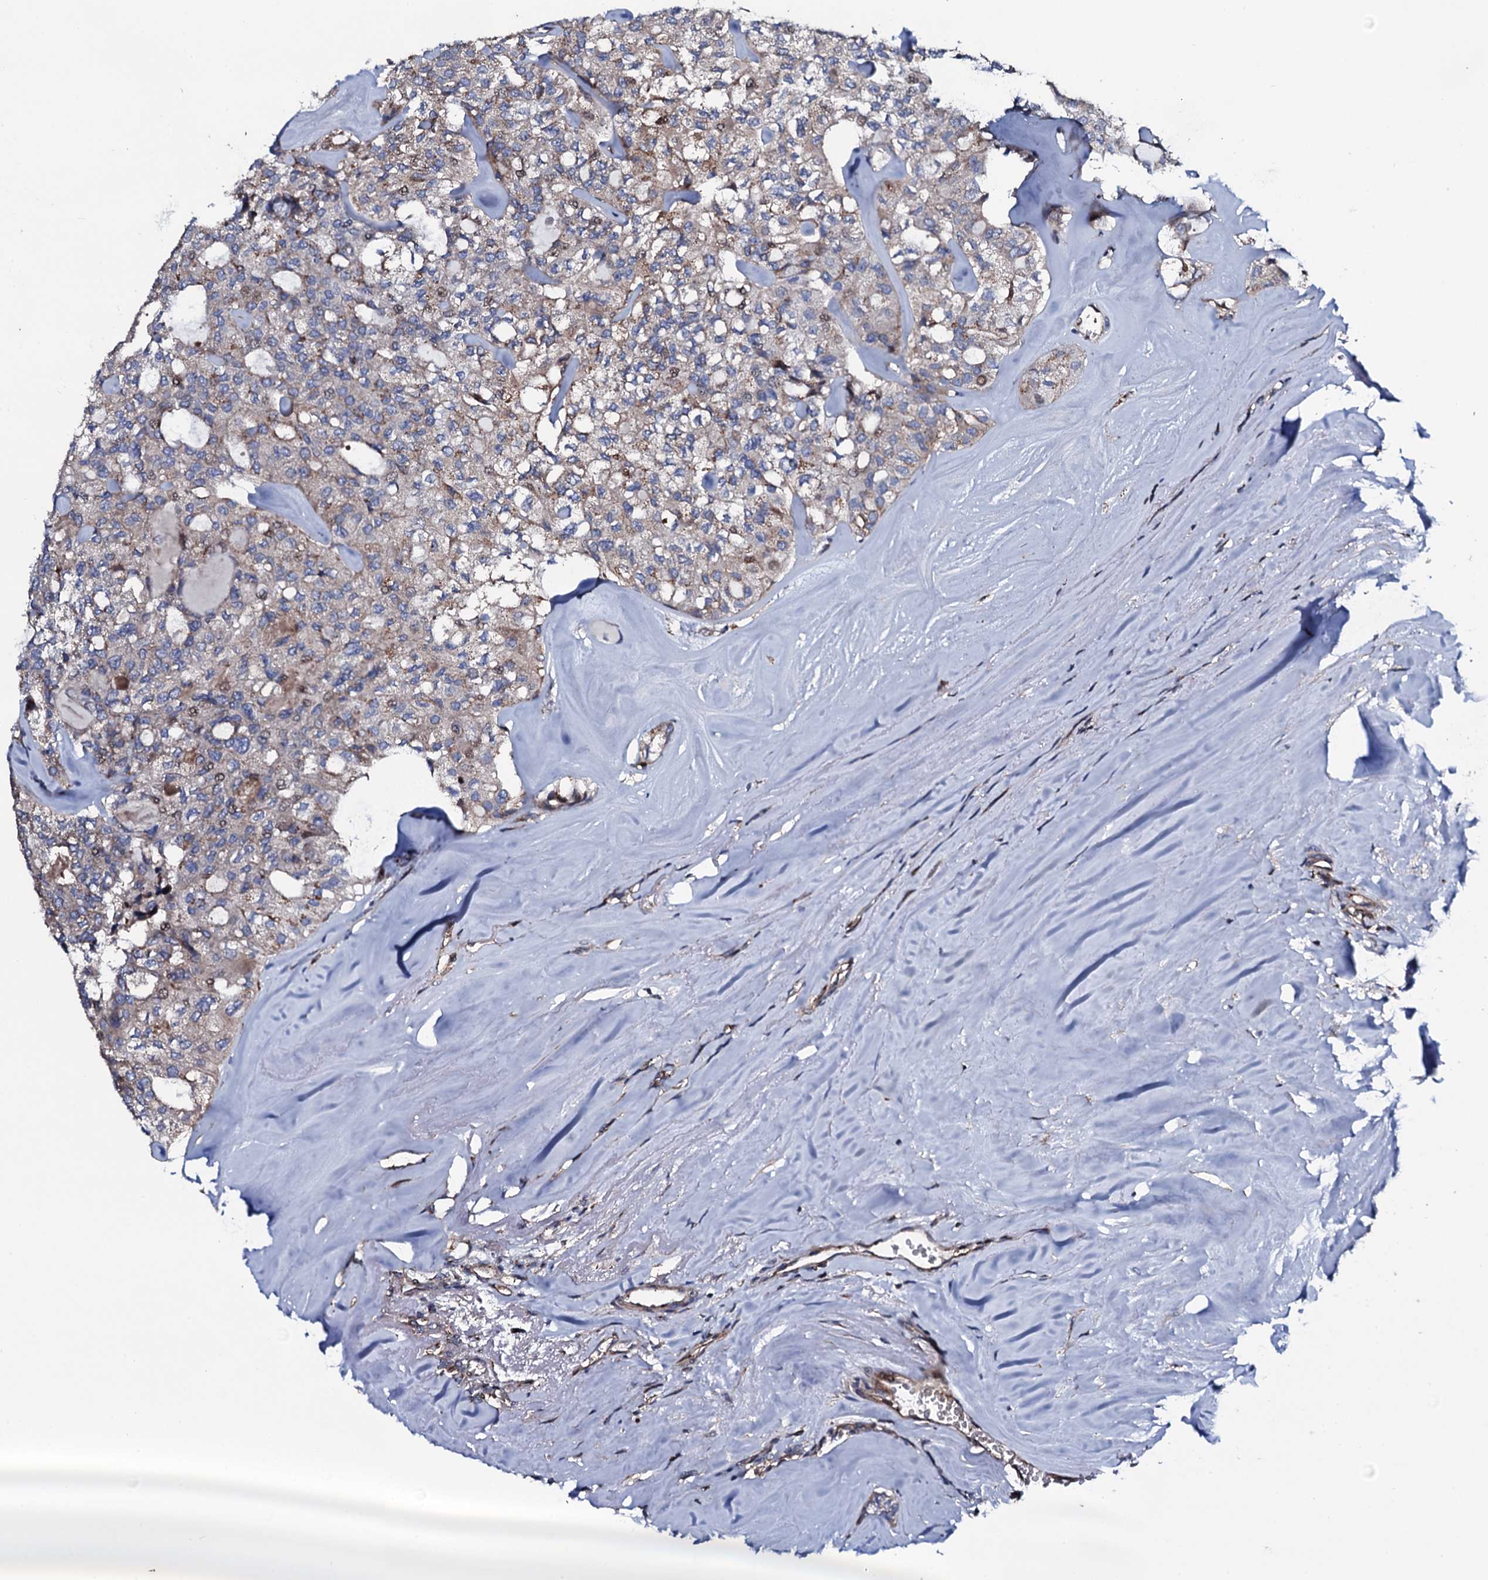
{"staining": {"intensity": "weak", "quantity": "<25%", "location": "cytoplasmic/membranous,nuclear"}, "tissue": "thyroid cancer", "cell_type": "Tumor cells", "image_type": "cancer", "snomed": [{"axis": "morphology", "description": "Follicular adenoma carcinoma, NOS"}, {"axis": "topography", "description": "Thyroid gland"}], "caption": "This is an IHC photomicrograph of thyroid cancer. There is no expression in tumor cells.", "gene": "PLET1", "patient": {"sex": "male", "age": 75}}